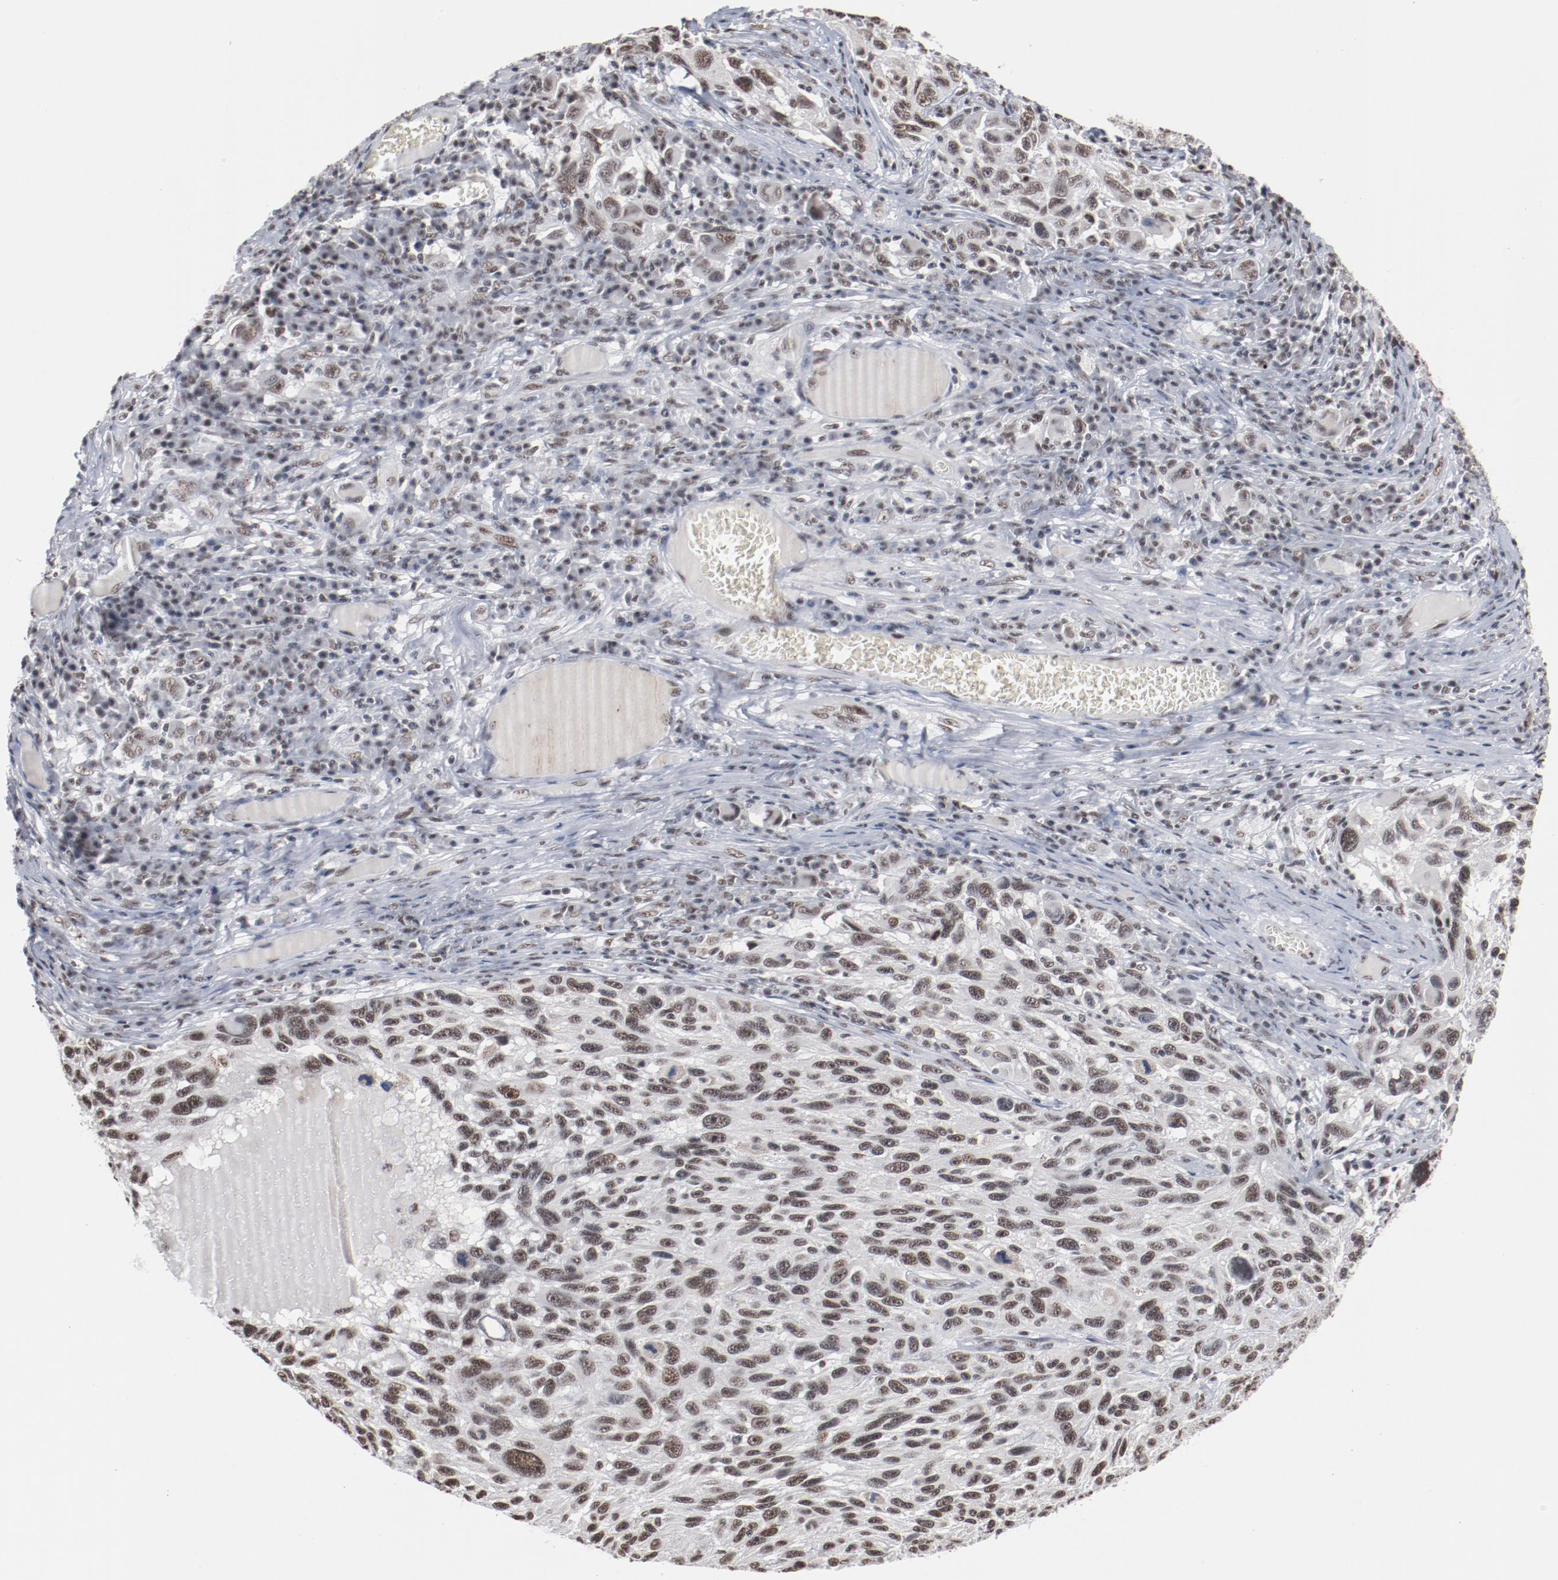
{"staining": {"intensity": "weak", "quantity": ">75%", "location": "nuclear"}, "tissue": "melanoma", "cell_type": "Tumor cells", "image_type": "cancer", "snomed": [{"axis": "morphology", "description": "Malignant melanoma, NOS"}, {"axis": "topography", "description": "Skin"}], "caption": "Protein expression analysis of malignant melanoma shows weak nuclear expression in about >75% of tumor cells.", "gene": "BUB3", "patient": {"sex": "male", "age": 53}}